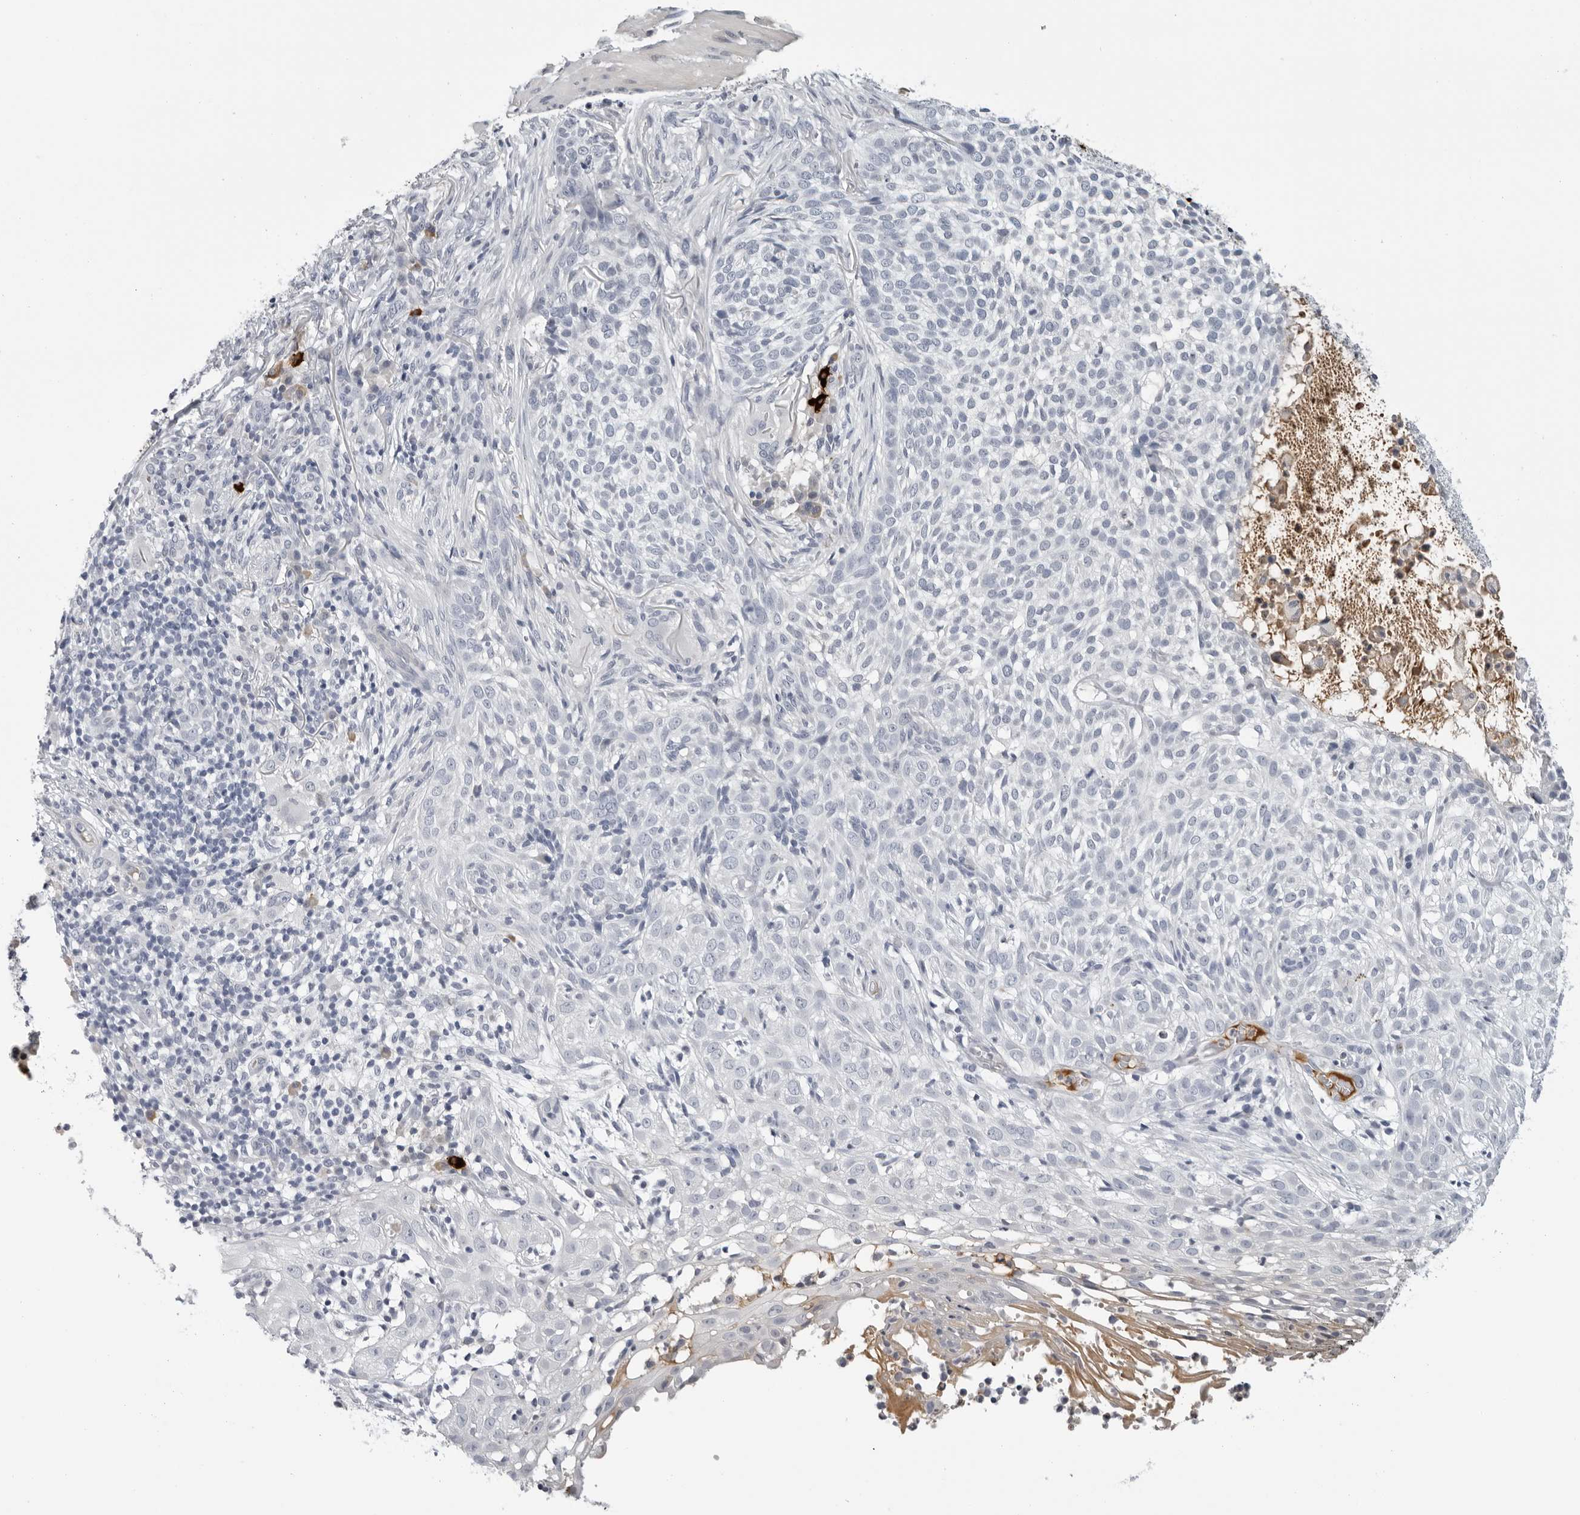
{"staining": {"intensity": "negative", "quantity": "none", "location": "none"}, "tissue": "skin cancer", "cell_type": "Tumor cells", "image_type": "cancer", "snomed": [{"axis": "morphology", "description": "Basal cell carcinoma"}, {"axis": "topography", "description": "Skin"}], "caption": "Tumor cells are negative for protein expression in human basal cell carcinoma (skin).", "gene": "ZNF502", "patient": {"sex": "female", "age": 64}}